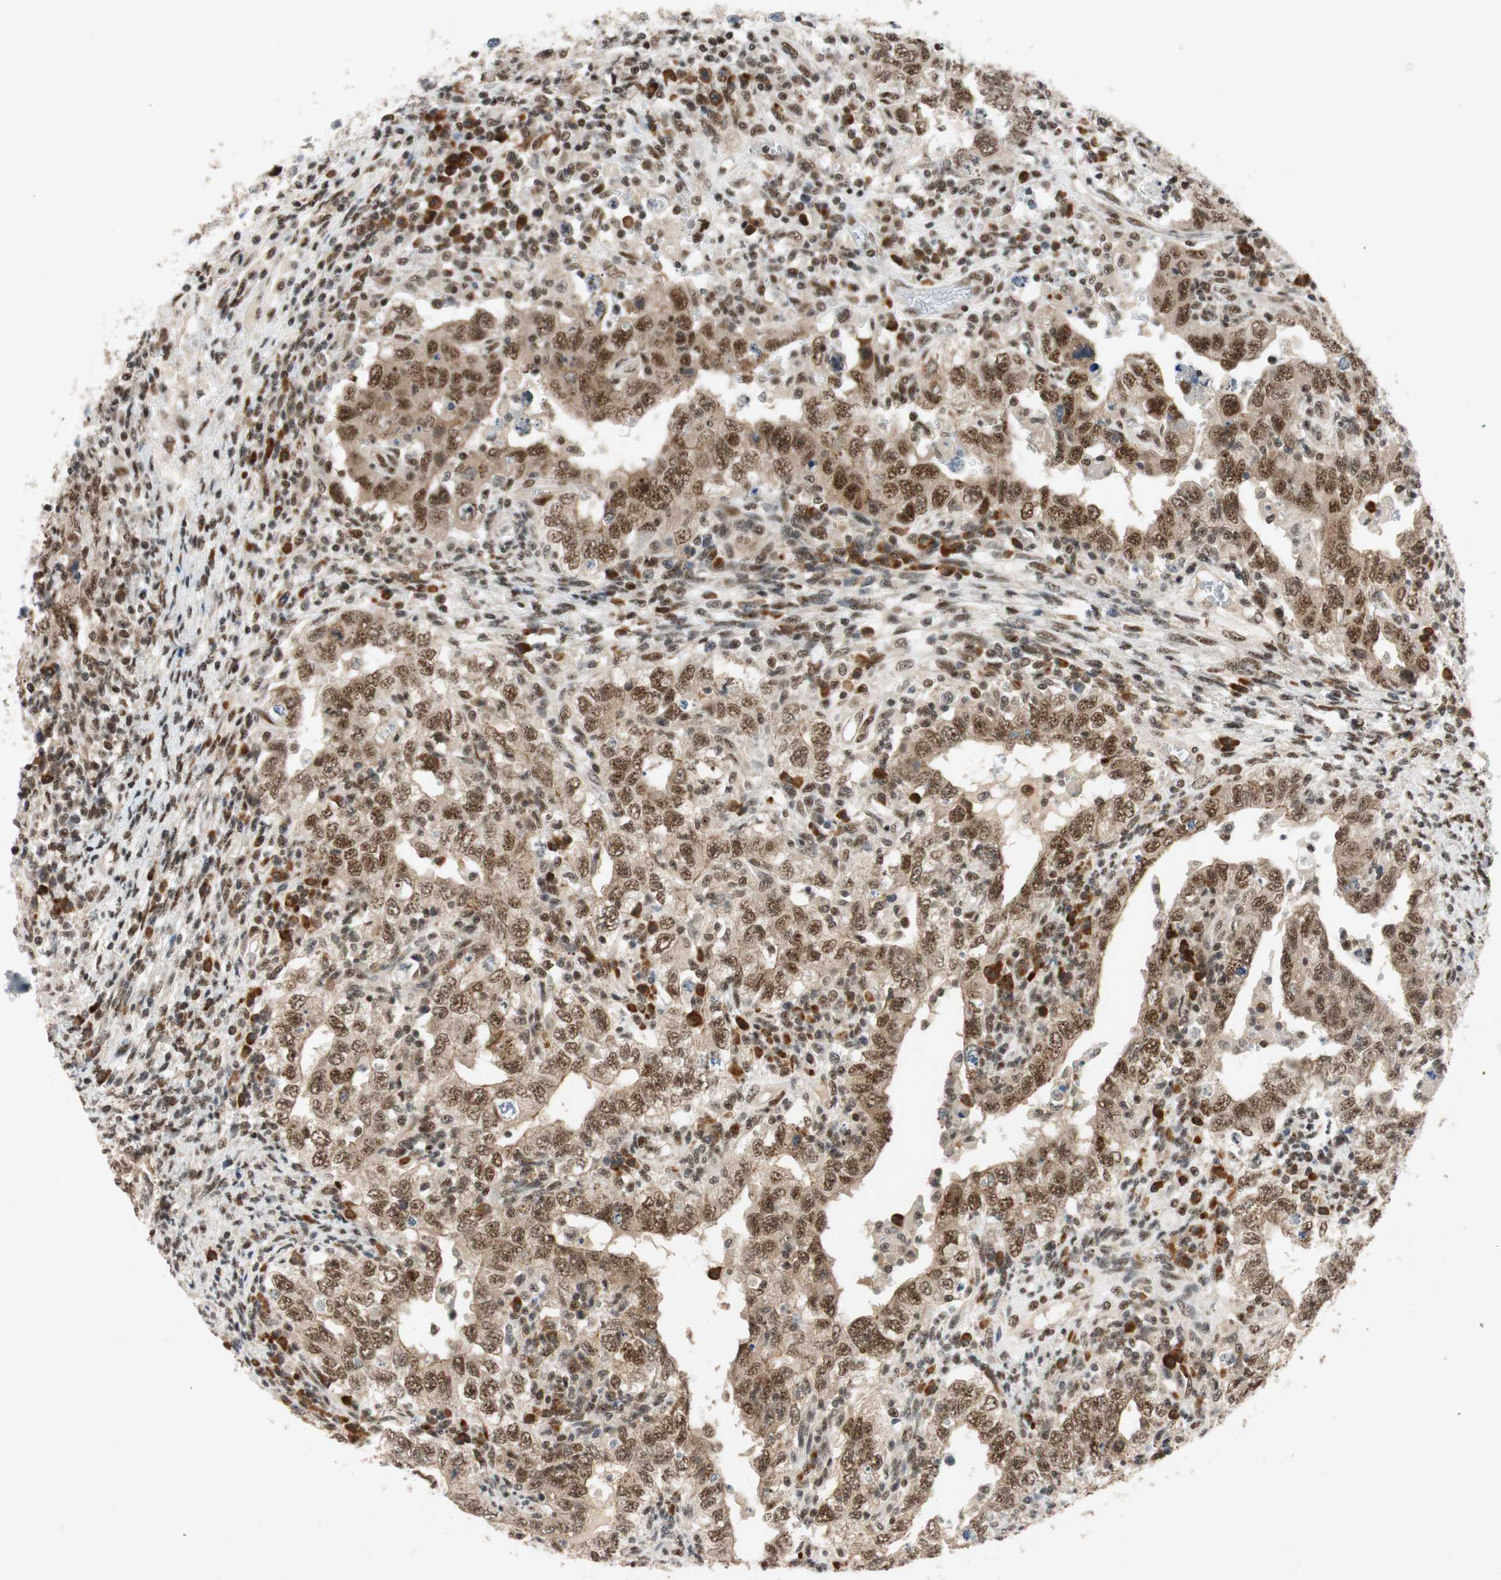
{"staining": {"intensity": "moderate", "quantity": ">75%", "location": "nuclear"}, "tissue": "testis cancer", "cell_type": "Tumor cells", "image_type": "cancer", "snomed": [{"axis": "morphology", "description": "Carcinoma, Embryonal, NOS"}, {"axis": "topography", "description": "Testis"}], "caption": "Immunohistochemical staining of testis cancer (embryonal carcinoma) exhibits medium levels of moderate nuclear protein staining in approximately >75% of tumor cells.", "gene": "NCBP3", "patient": {"sex": "male", "age": 26}}